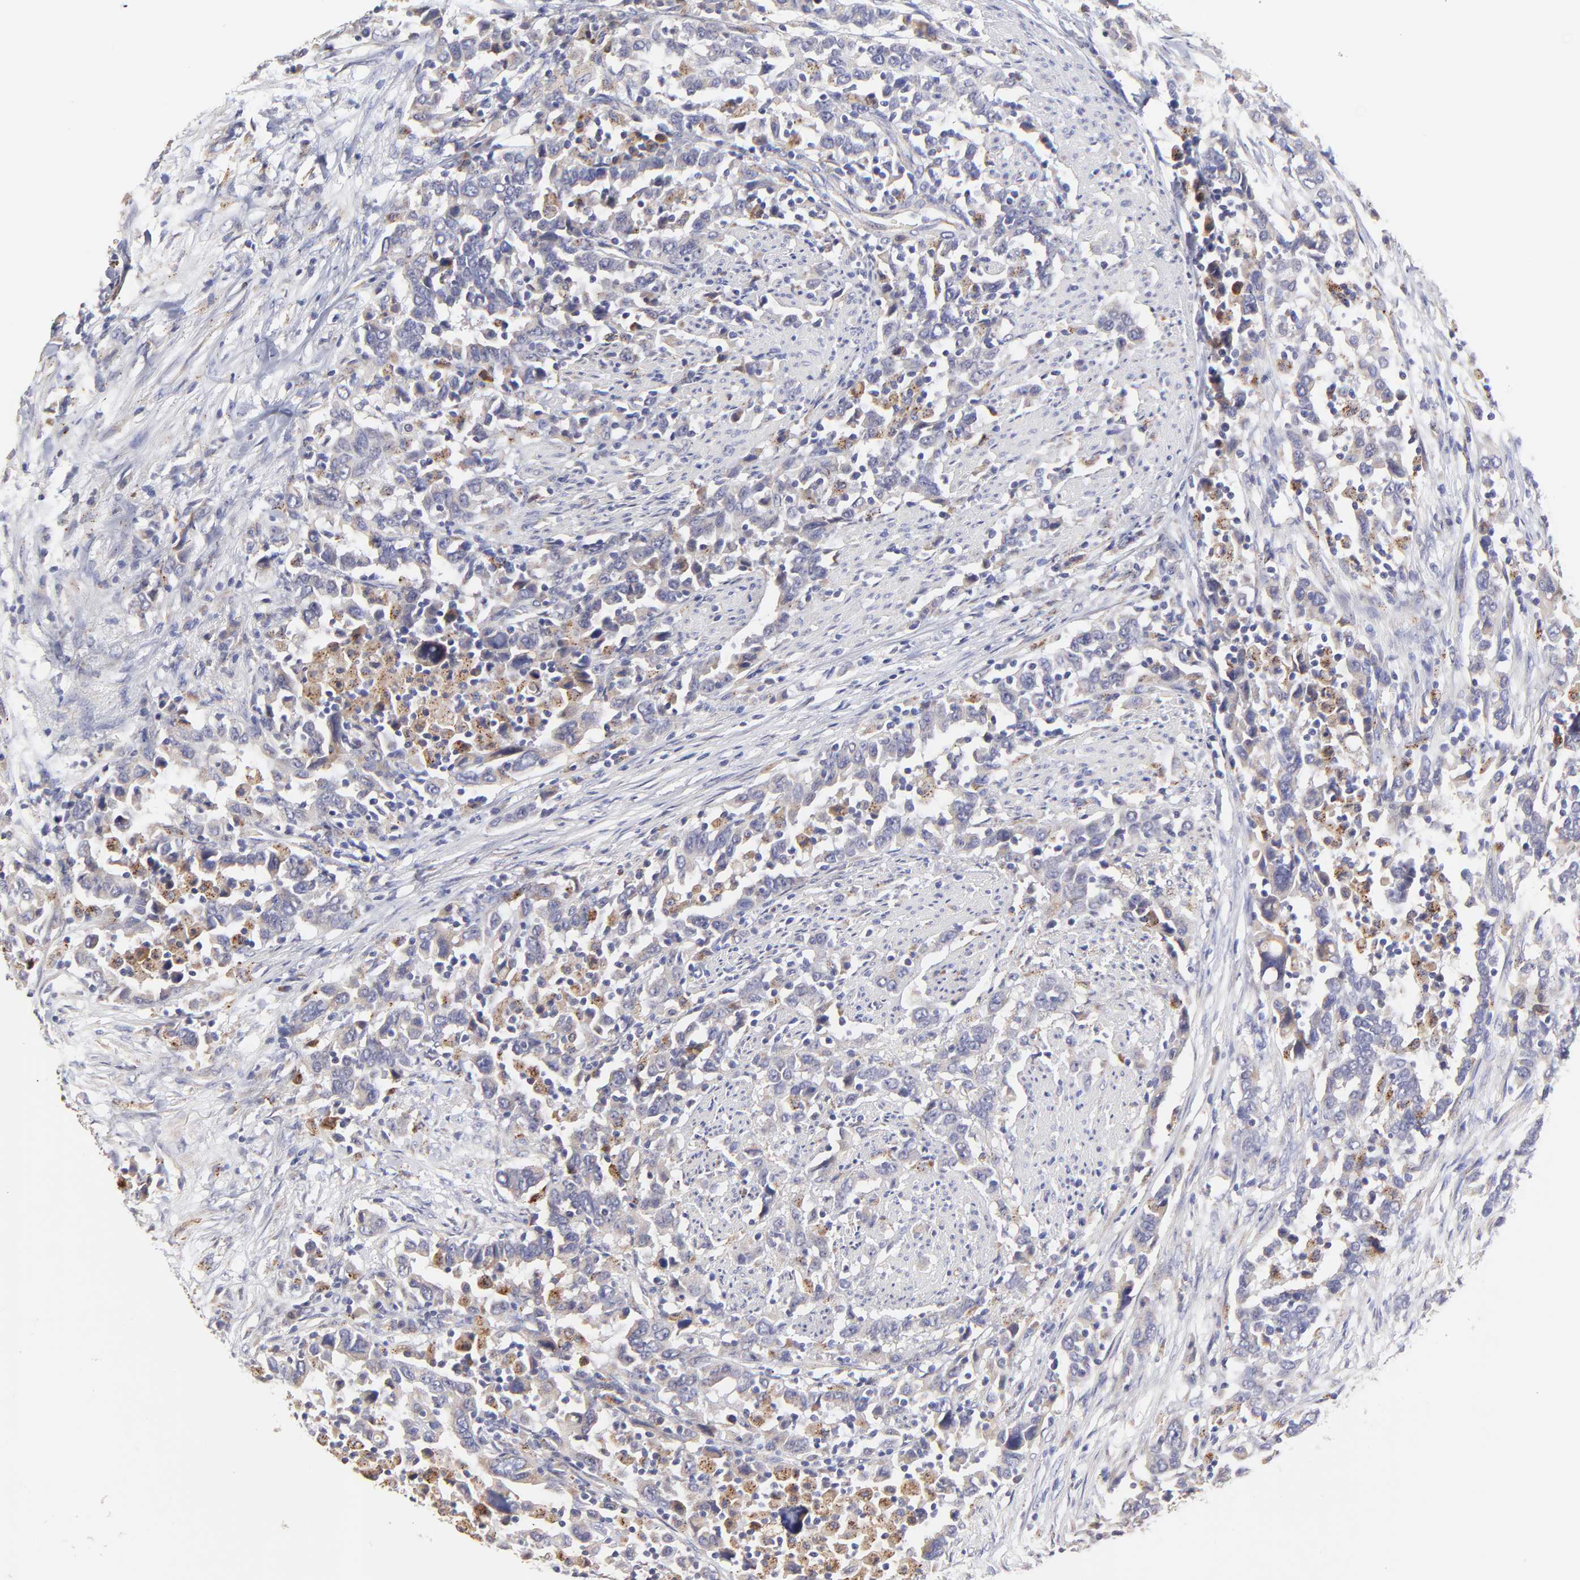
{"staining": {"intensity": "weak", "quantity": "<25%", "location": "cytoplasmic/membranous"}, "tissue": "urothelial cancer", "cell_type": "Tumor cells", "image_type": "cancer", "snomed": [{"axis": "morphology", "description": "Urothelial carcinoma, High grade"}, {"axis": "topography", "description": "Urinary bladder"}], "caption": "IHC of high-grade urothelial carcinoma shows no staining in tumor cells.", "gene": "GCSAM", "patient": {"sex": "male", "age": 61}}